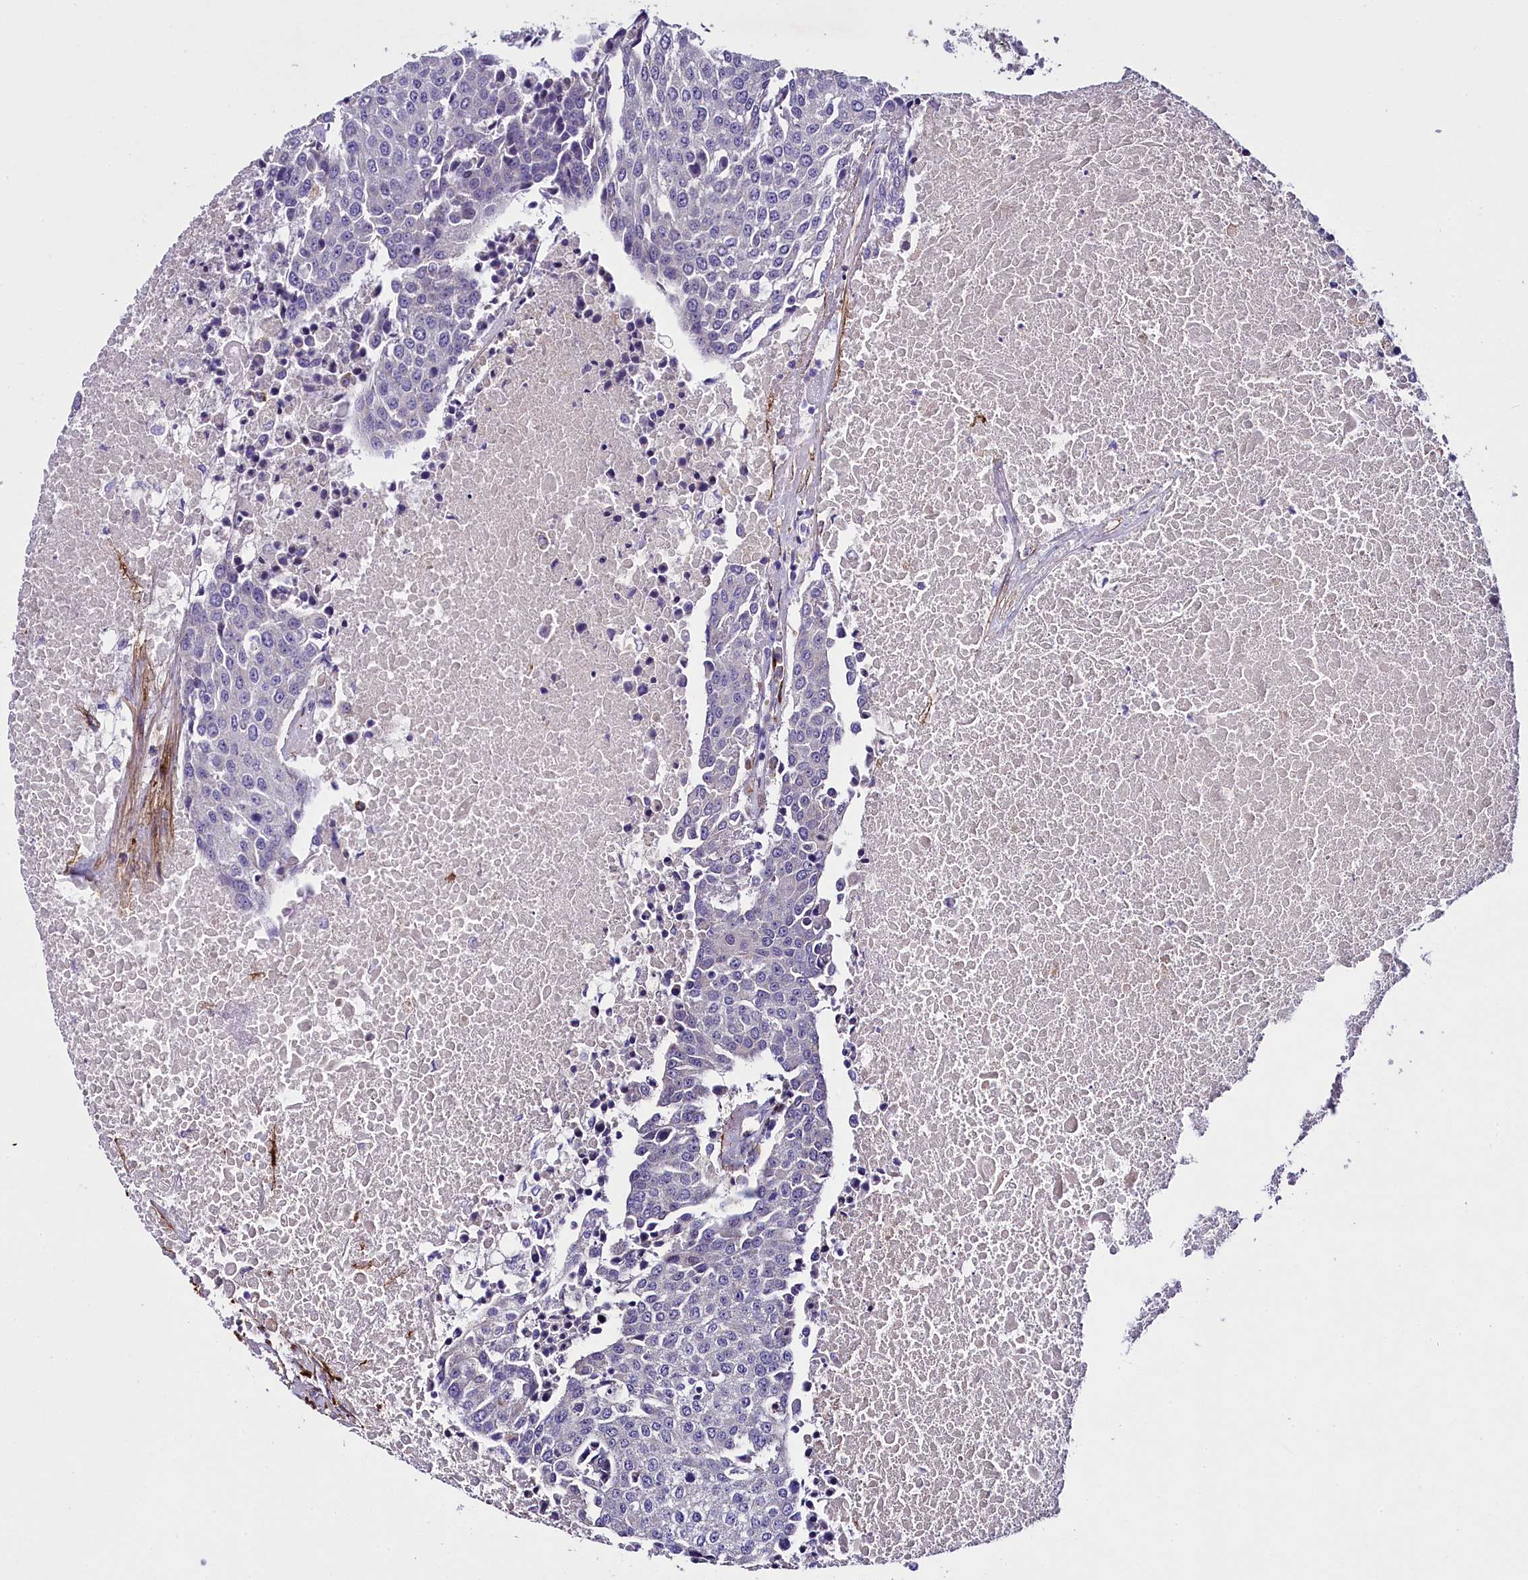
{"staining": {"intensity": "negative", "quantity": "none", "location": "none"}, "tissue": "urothelial cancer", "cell_type": "Tumor cells", "image_type": "cancer", "snomed": [{"axis": "morphology", "description": "Urothelial carcinoma, High grade"}, {"axis": "topography", "description": "Urinary bladder"}], "caption": "Tumor cells are negative for brown protein staining in urothelial cancer.", "gene": "MRC2", "patient": {"sex": "female", "age": 85}}